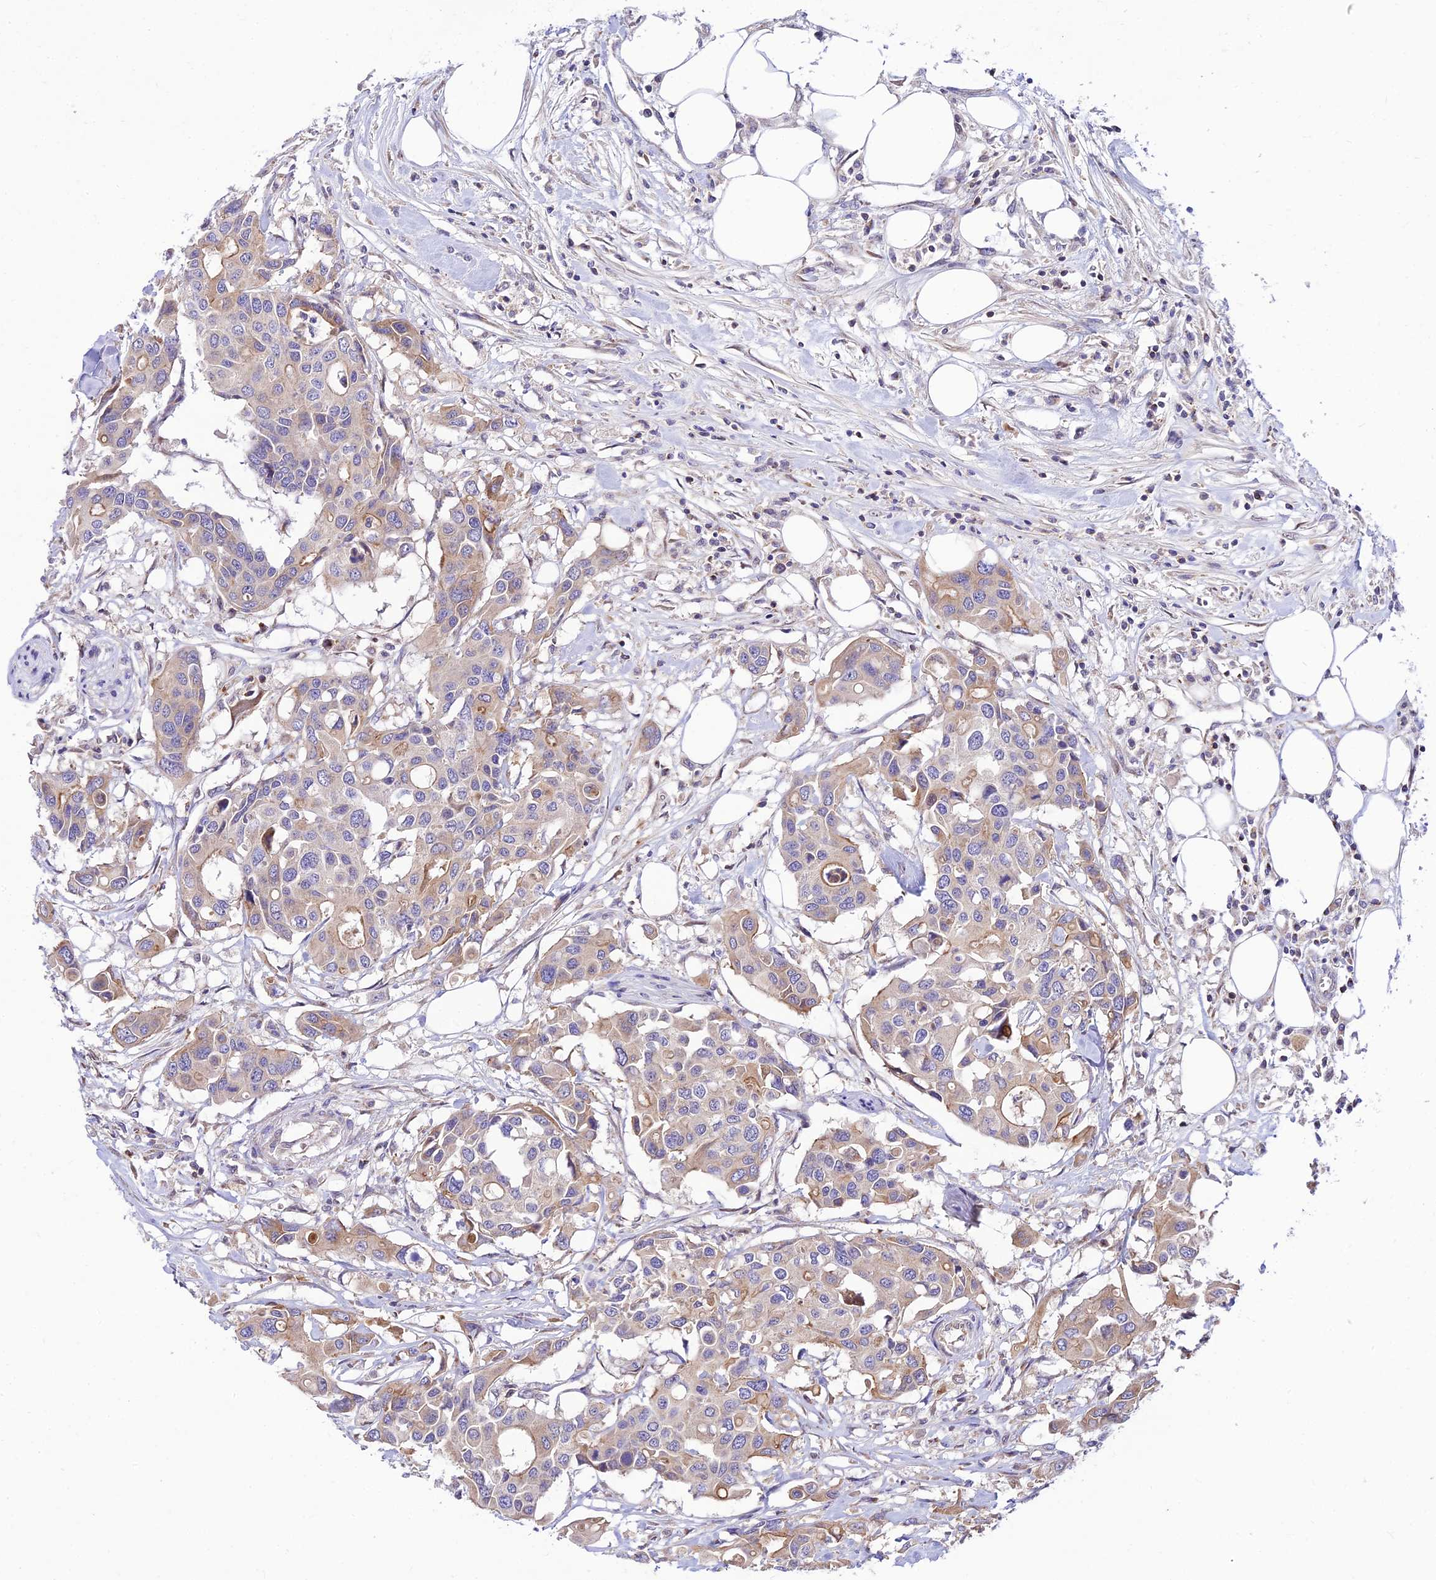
{"staining": {"intensity": "moderate", "quantity": "<25%", "location": "cytoplasmic/membranous"}, "tissue": "colorectal cancer", "cell_type": "Tumor cells", "image_type": "cancer", "snomed": [{"axis": "morphology", "description": "Adenocarcinoma, NOS"}, {"axis": "topography", "description": "Colon"}], "caption": "A brown stain shows moderate cytoplasmic/membranous expression of a protein in colorectal cancer tumor cells.", "gene": "C6orf132", "patient": {"sex": "male", "age": 77}}